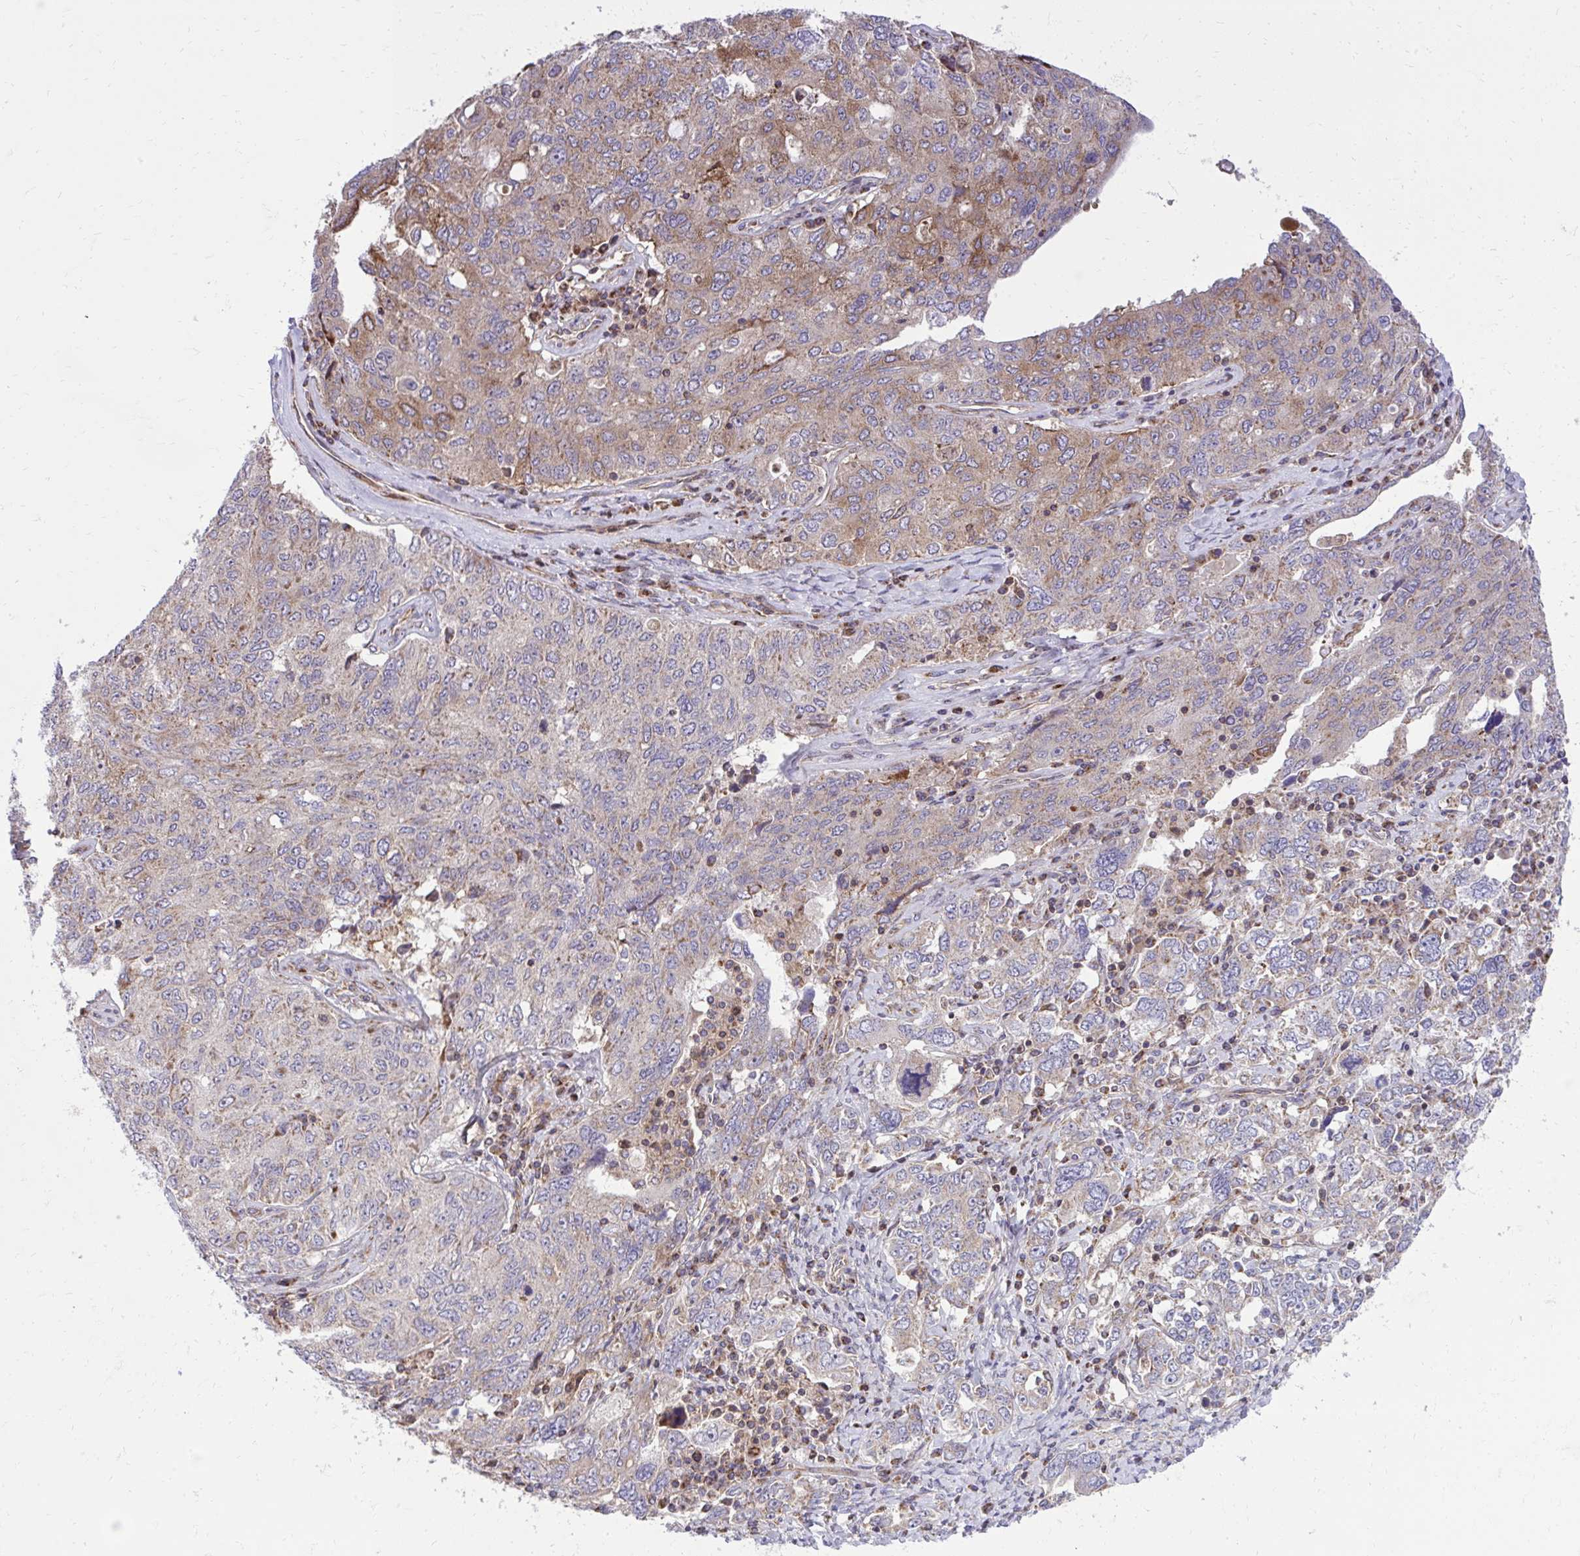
{"staining": {"intensity": "weak", "quantity": ">75%", "location": "cytoplasmic/membranous"}, "tissue": "ovarian cancer", "cell_type": "Tumor cells", "image_type": "cancer", "snomed": [{"axis": "morphology", "description": "Carcinoma, endometroid"}, {"axis": "topography", "description": "Ovary"}], "caption": "Human ovarian cancer stained with a protein marker exhibits weak staining in tumor cells.", "gene": "NMNAT3", "patient": {"sex": "female", "age": 62}}